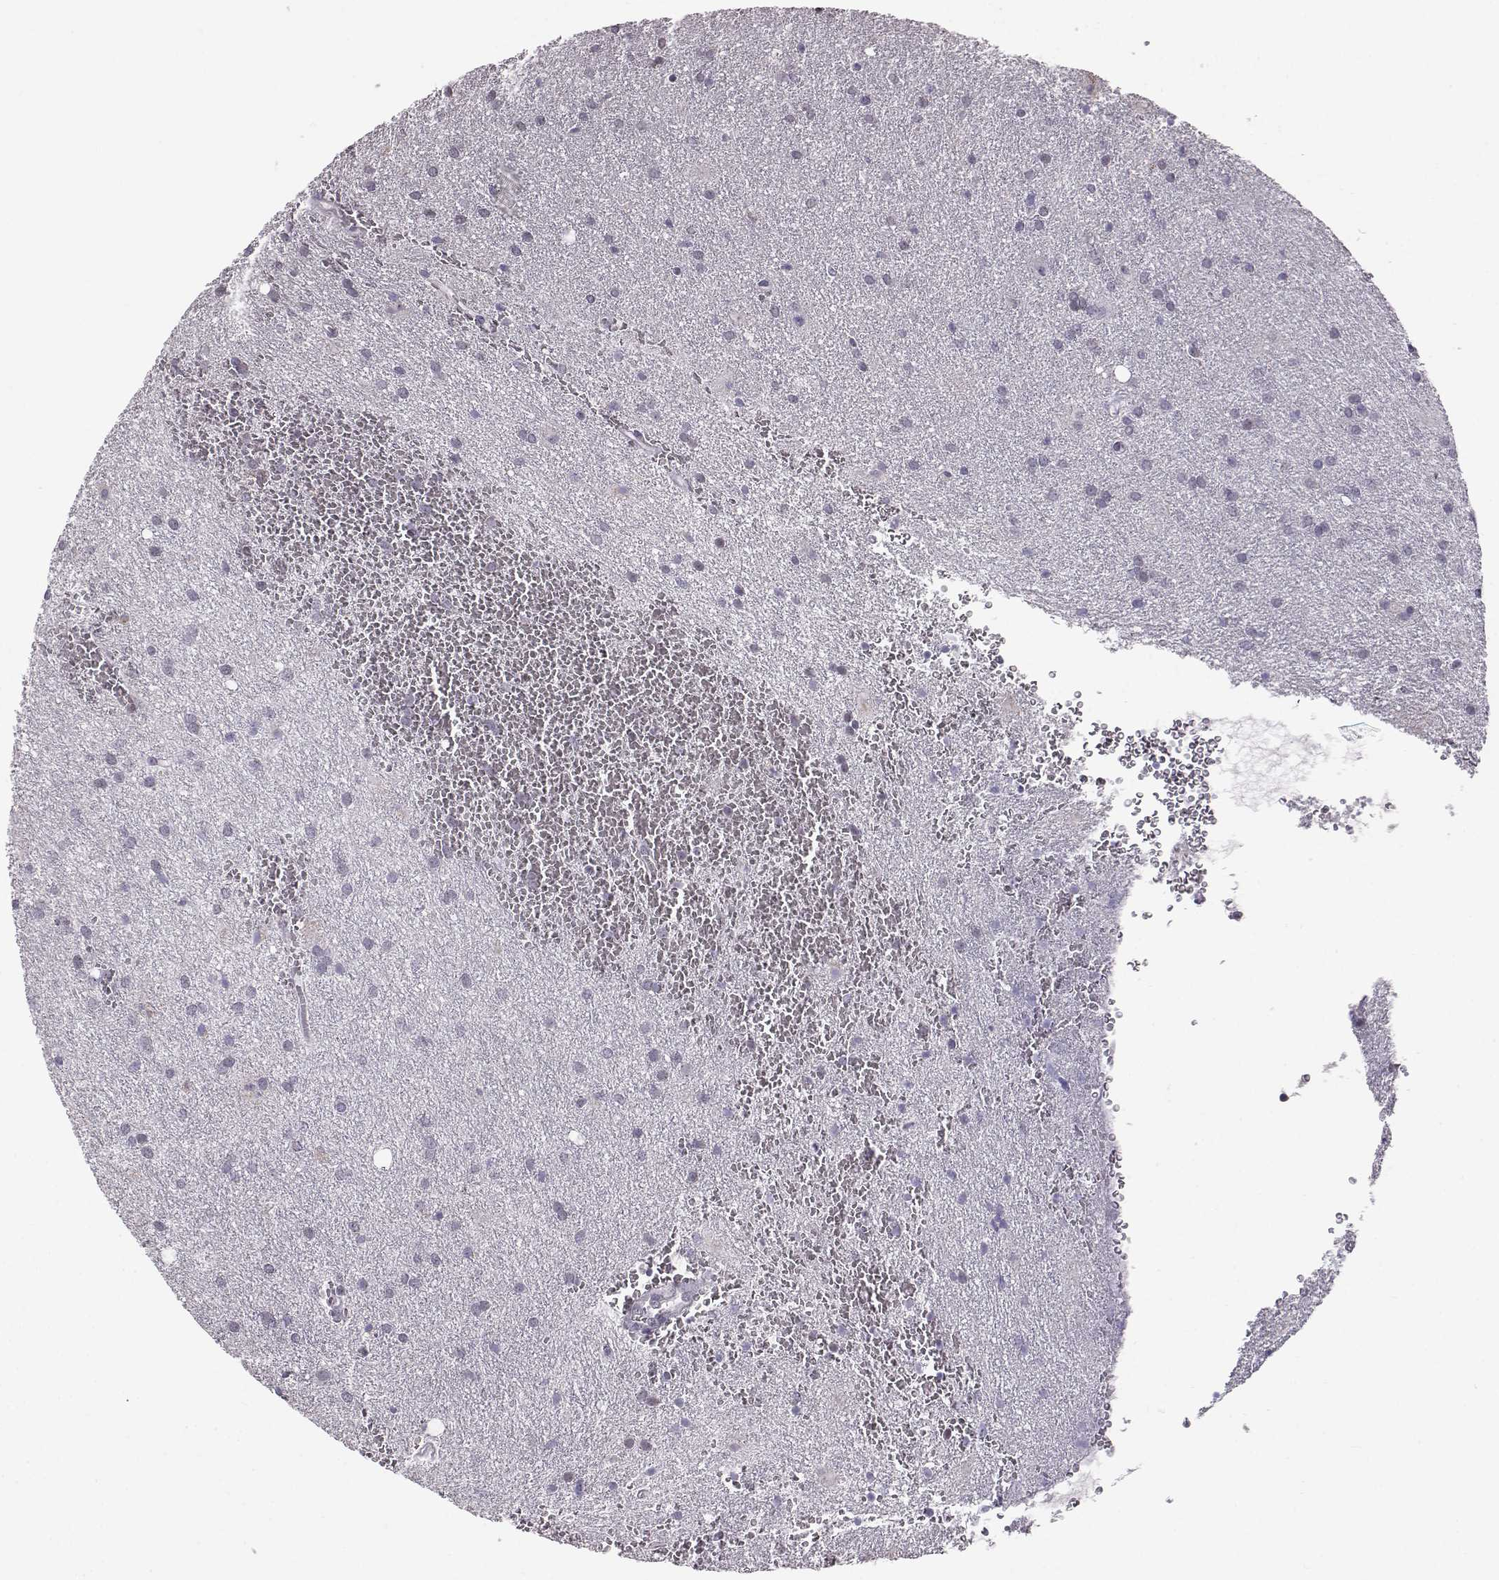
{"staining": {"intensity": "negative", "quantity": "none", "location": "none"}, "tissue": "glioma", "cell_type": "Tumor cells", "image_type": "cancer", "snomed": [{"axis": "morphology", "description": "Glioma, malignant, Low grade"}, {"axis": "topography", "description": "Brain"}], "caption": "Protein analysis of glioma displays no significant staining in tumor cells.", "gene": "ALDH3A1", "patient": {"sex": "male", "age": 58}}